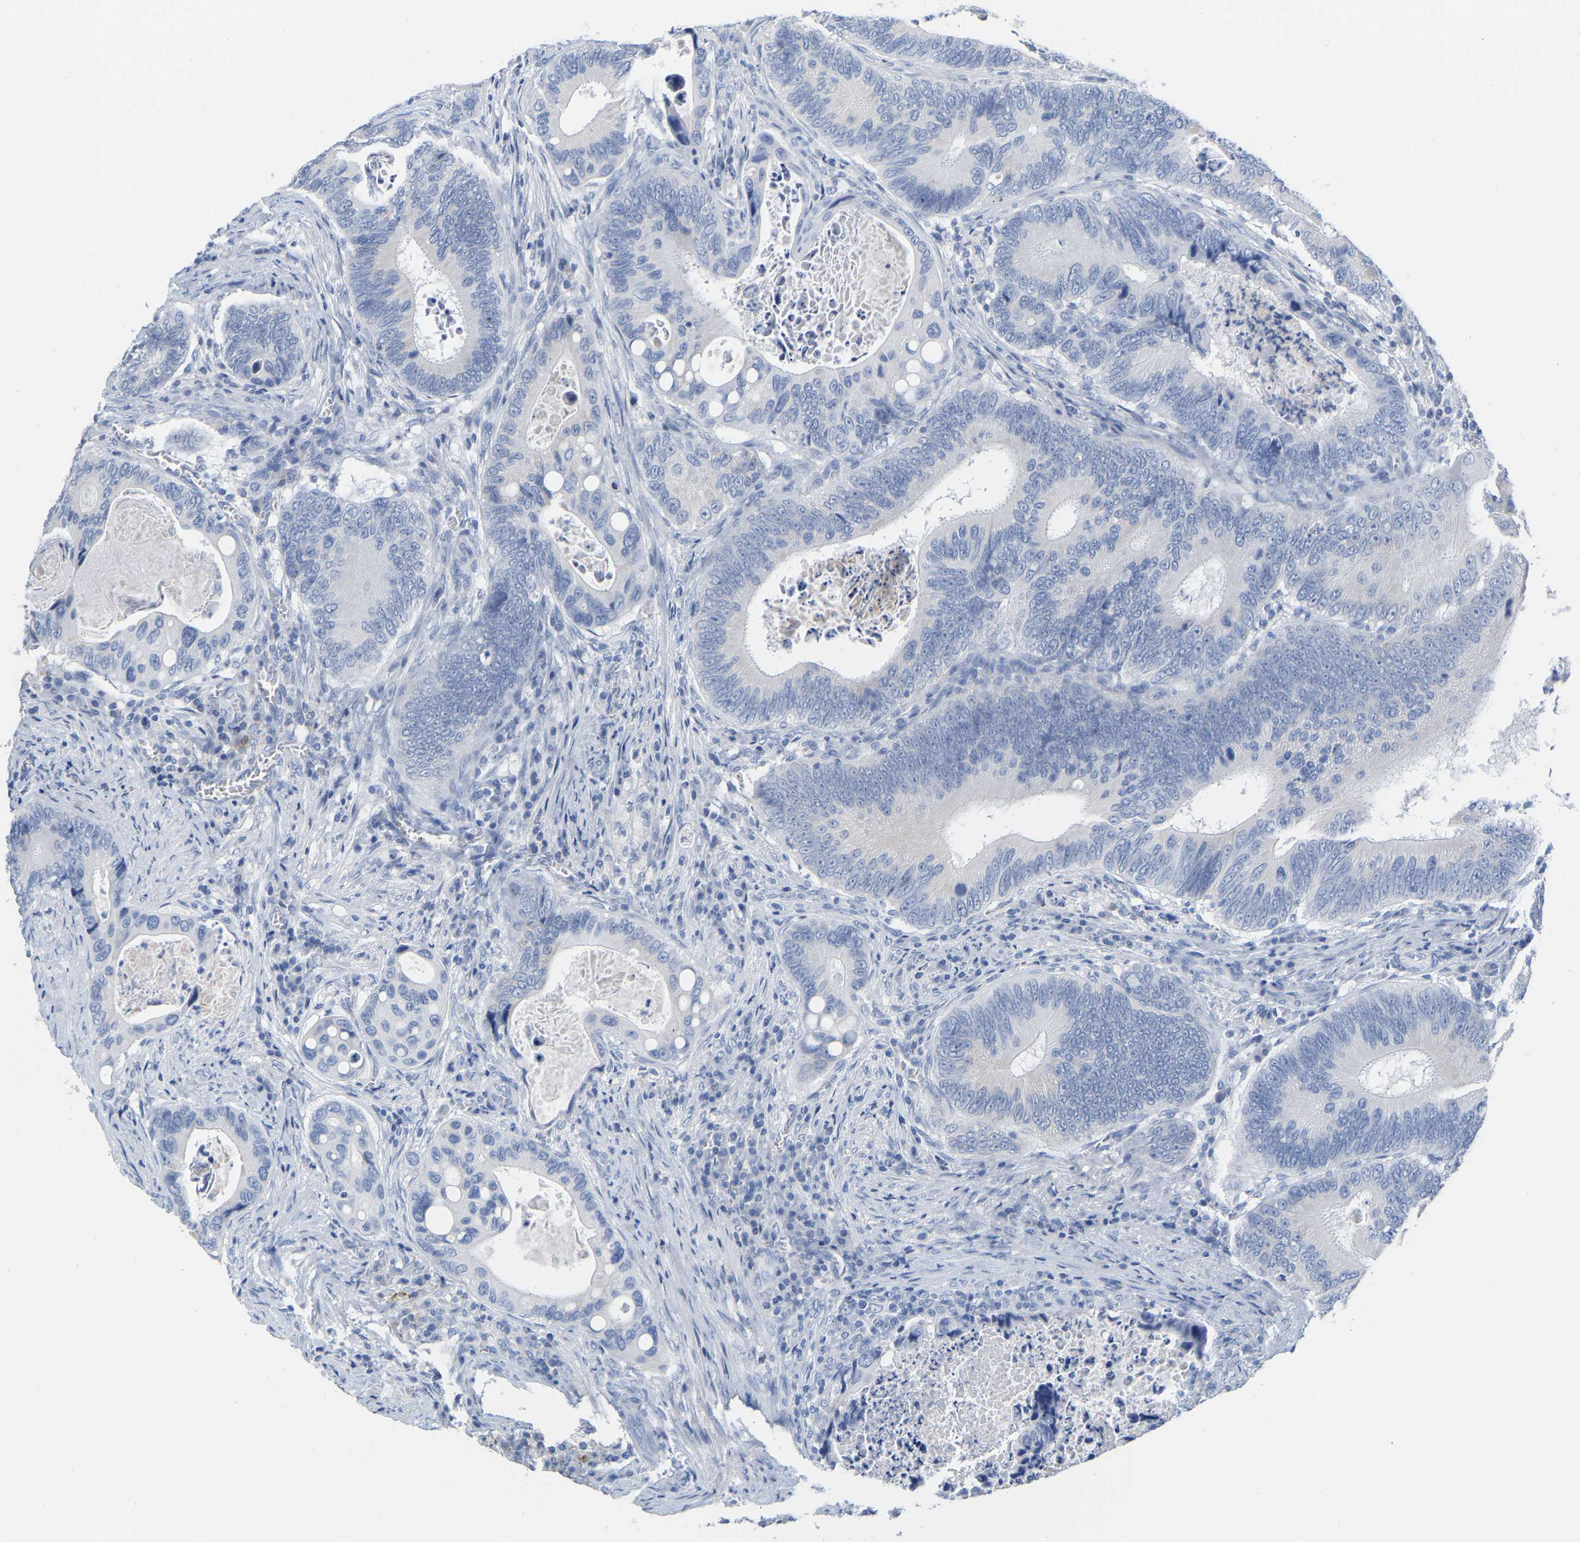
{"staining": {"intensity": "negative", "quantity": "none", "location": "none"}, "tissue": "colorectal cancer", "cell_type": "Tumor cells", "image_type": "cancer", "snomed": [{"axis": "morphology", "description": "Inflammation, NOS"}, {"axis": "morphology", "description": "Adenocarcinoma, NOS"}, {"axis": "topography", "description": "Colon"}], "caption": "The IHC micrograph has no significant staining in tumor cells of colorectal cancer (adenocarcinoma) tissue.", "gene": "ULBP2", "patient": {"sex": "male", "age": 72}}